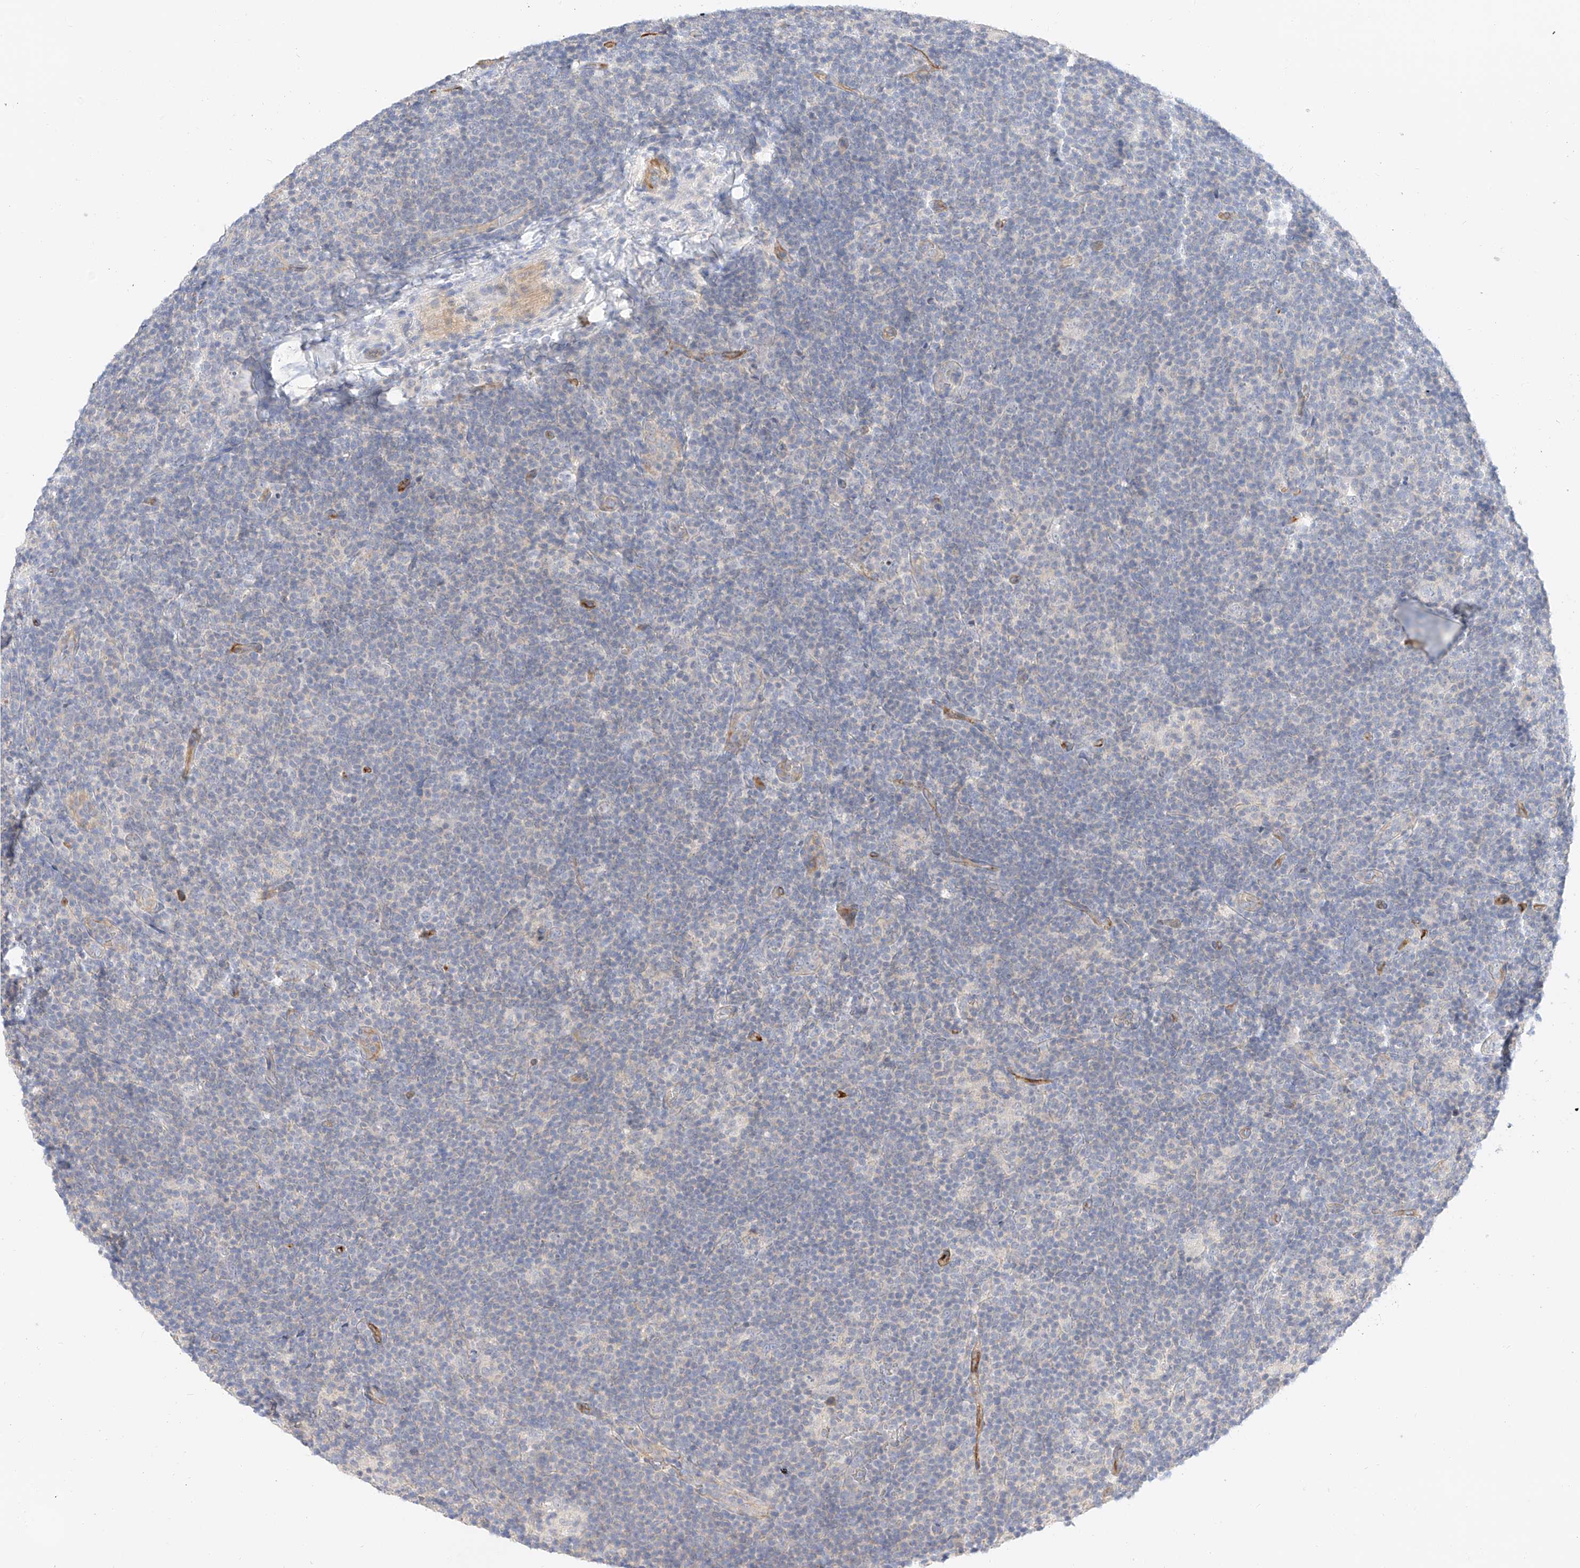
{"staining": {"intensity": "negative", "quantity": "none", "location": "none"}, "tissue": "lymphoma", "cell_type": "Tumor cells", "image_type": "cancer", "snomed": [{"axis": "morphology", "description": "Hodgkin's disease, NOS"}, {"axis": "topography", "description": "Lymph node"}], "caption": "Immunohistochemistry photomicrograph of human Hodgkin's disease stained for a protein (brown), which demonstrates no staining in tumor cells. (DAB IHC with hematoxylin counter stain).", "gene": "CDCP2", "patient": {"sex": "female", "age": 57}}